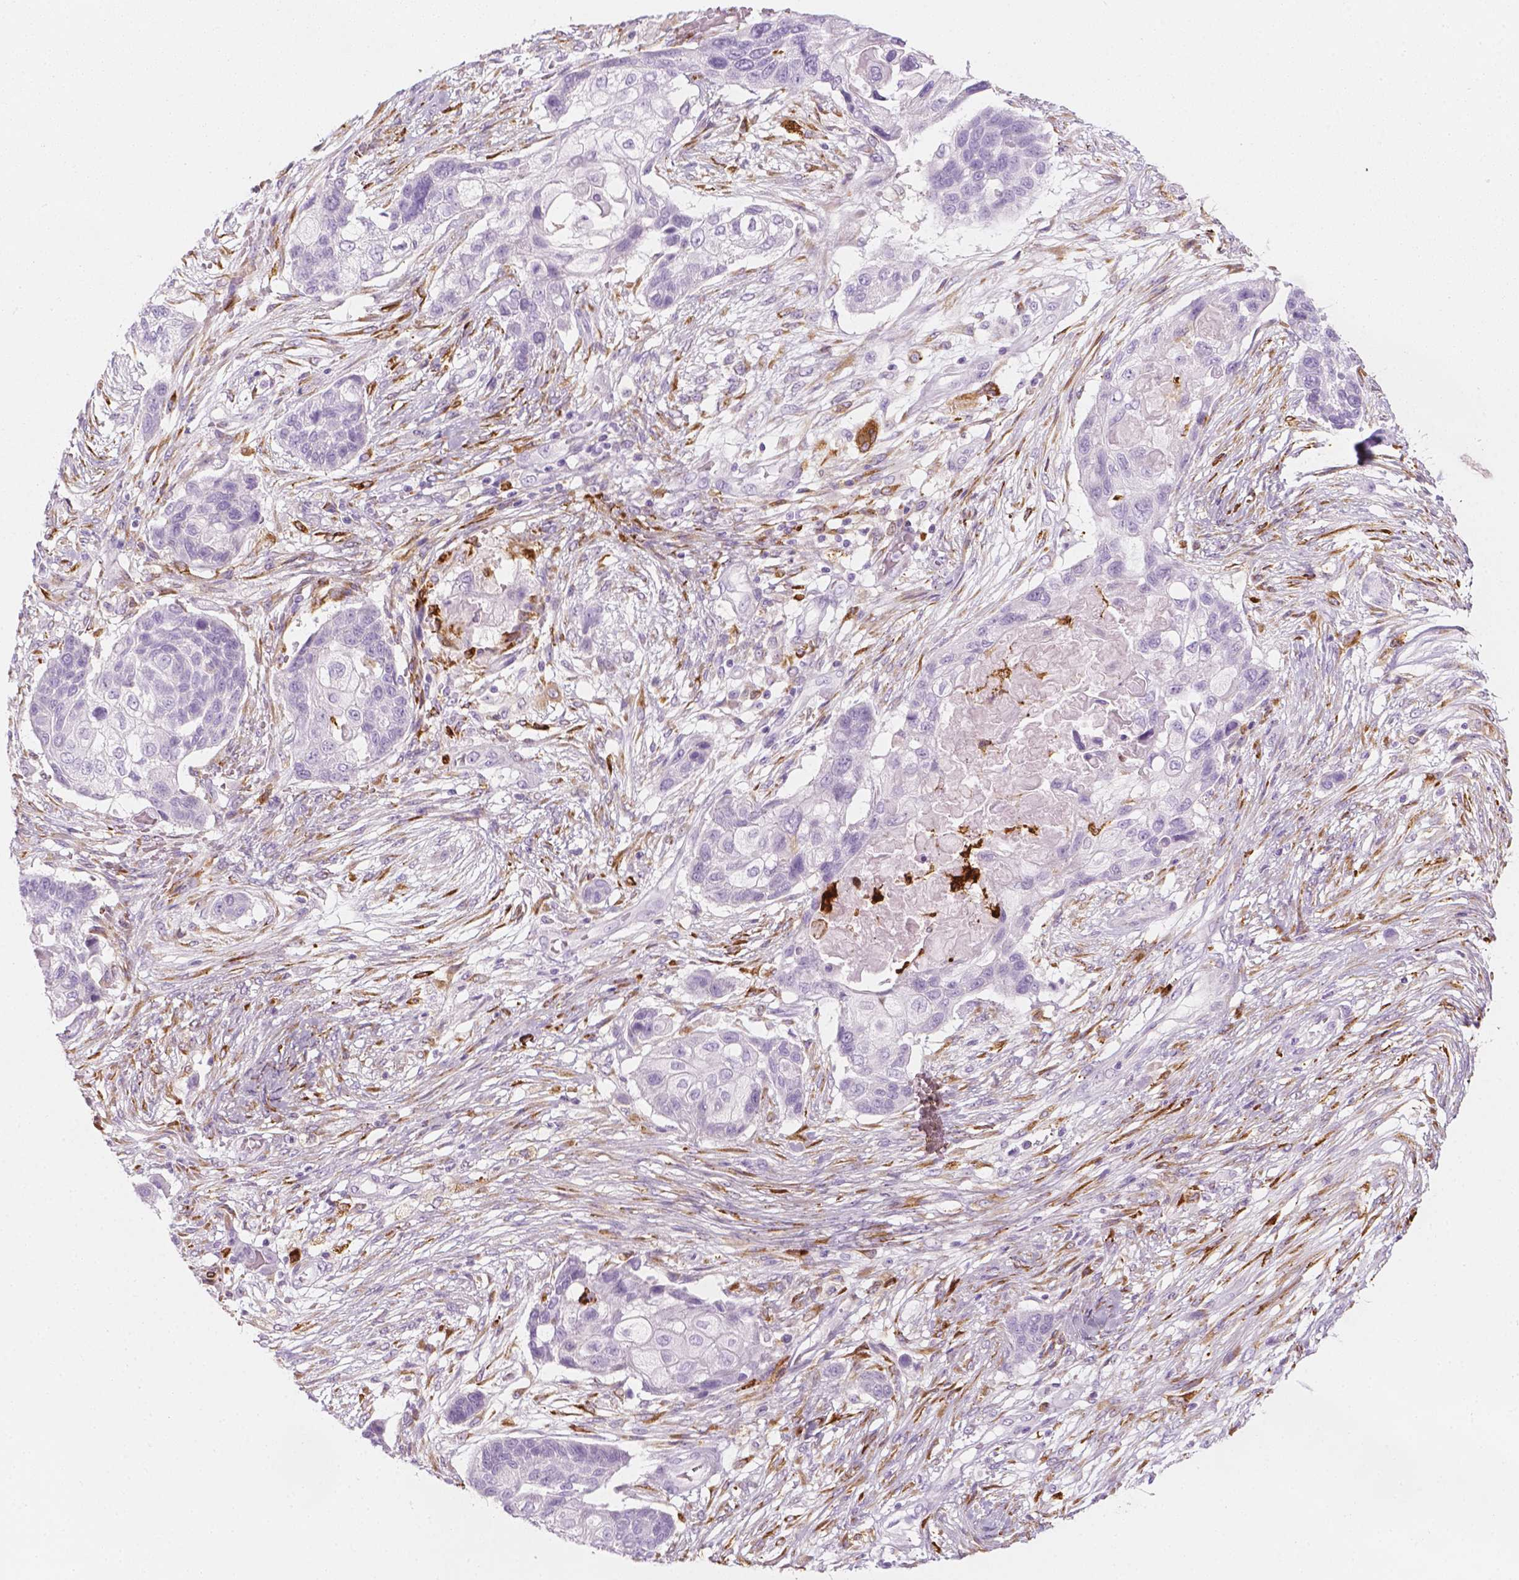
{"staining": {"intensity": "negative", "quantity": "none", "location": "none"}, "tissue": "lung cancer", "cell_type": "Tumor cells", "image_type": "cancer", "snomed": [{"axis": "morphology", "description": "Squamous cell carcinoma, NOS"}, {"axis": "topography", "description": "Lung"}], "caption": "Immunohistochemical staining of human squamous cell carcinoma (lung) shows no significant expression in tumor cells.", "gene": "CES1", "patient": {"sex": "male", "age": 69}}